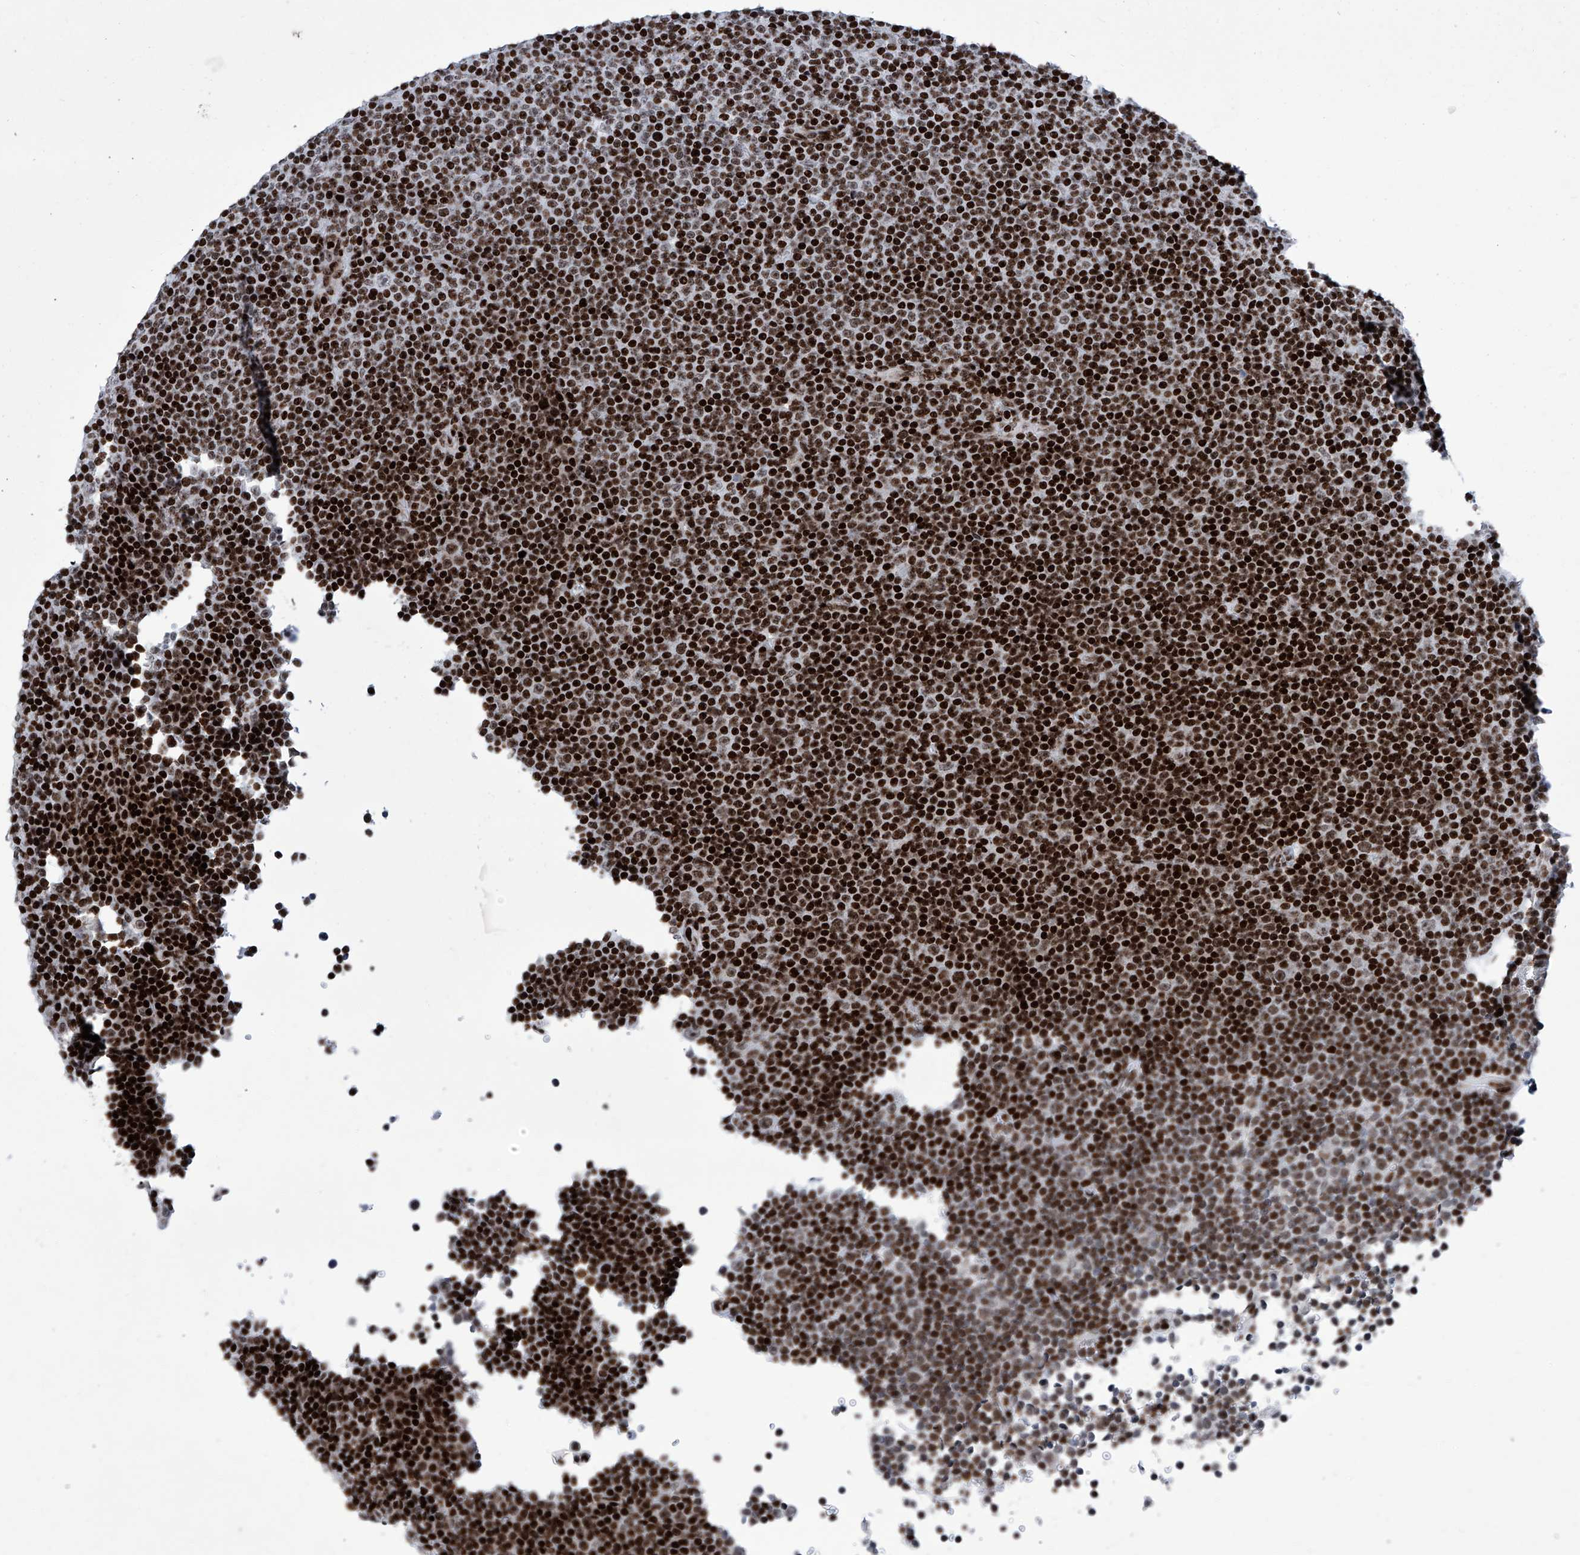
{"staining": {"intensity": "strong", "quantity": ">75%", "location": "nuclear"}, "tissue": "lymphoma", "cell_type": "Tumor cells", "image_type": "cancer", "snomed": [{"axis": "morphology", "description": "Malignant lymphoma, non-Hodgkin's type, Low grade"}, {"axis": "topography", "description": "Lymph node"}], "caption": "The micrograph displays a brown stain indicating the presence of a protein in the nuclear of tumor cells in lymphoma. The staining was performed using DAB, with brown indicating positive protein expression. Nuclei are stained blue with hematoxylin.", "gene": "HEY2", "patient": {"sex": "female", "age": 67}}